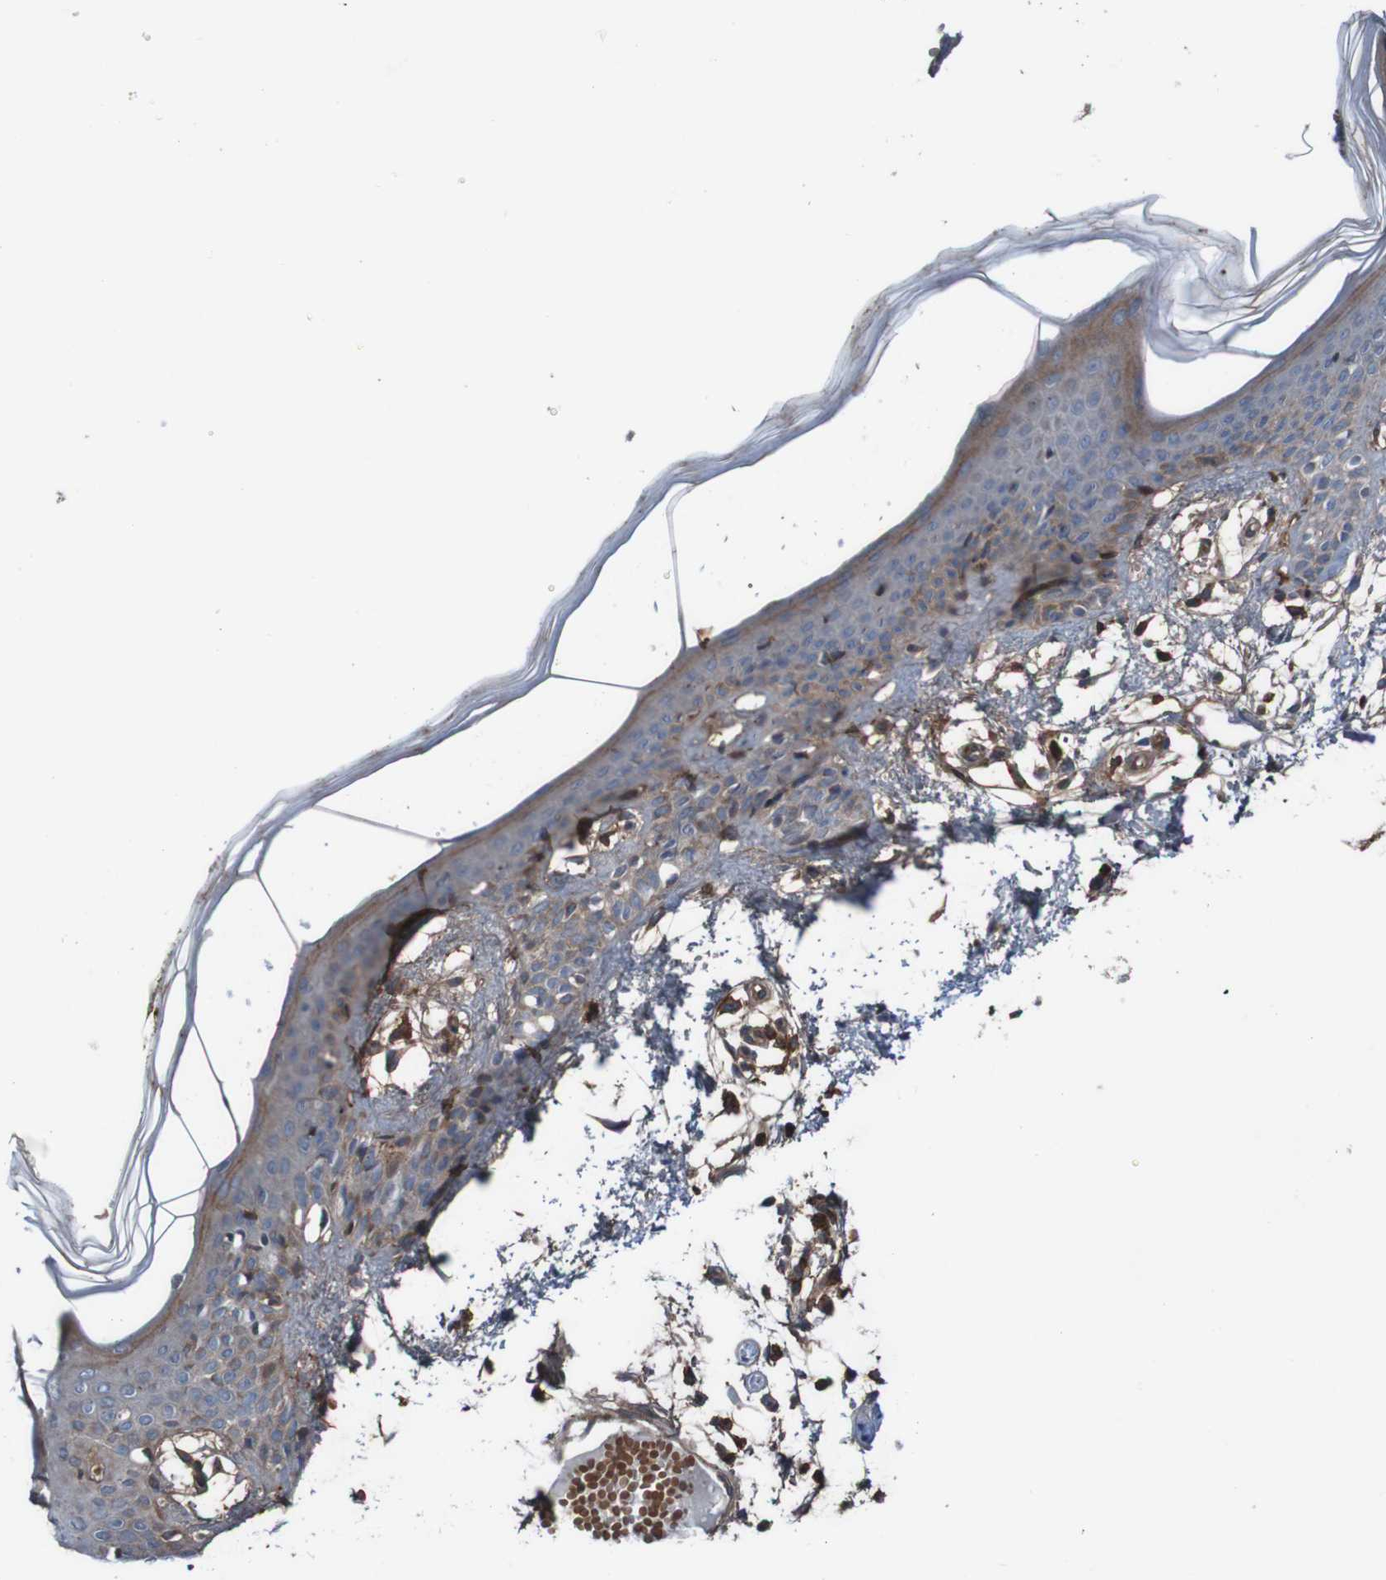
{"staining": {"intensity": "weak", "quantity": ">75%", "location": "cytoplasmic/membranous"}, "tissue": "skin", "cell_type": "Fibroblasts", "image_type": "normal", "snomed": [{"axis": "morphology", "description": "Normal tissue, NOS"}, {"axis": "topography", "description": "Skin"}], "caption": "DAB (3,3'-diaminobenzidine) immunohistochemical staining of benign skin exhibits weak cytoplasmic/membranous protein staining in approximately >75% of fibroblasts.", "gene": "PDGFB", "patient": {"sex": "male", "age": 53}}